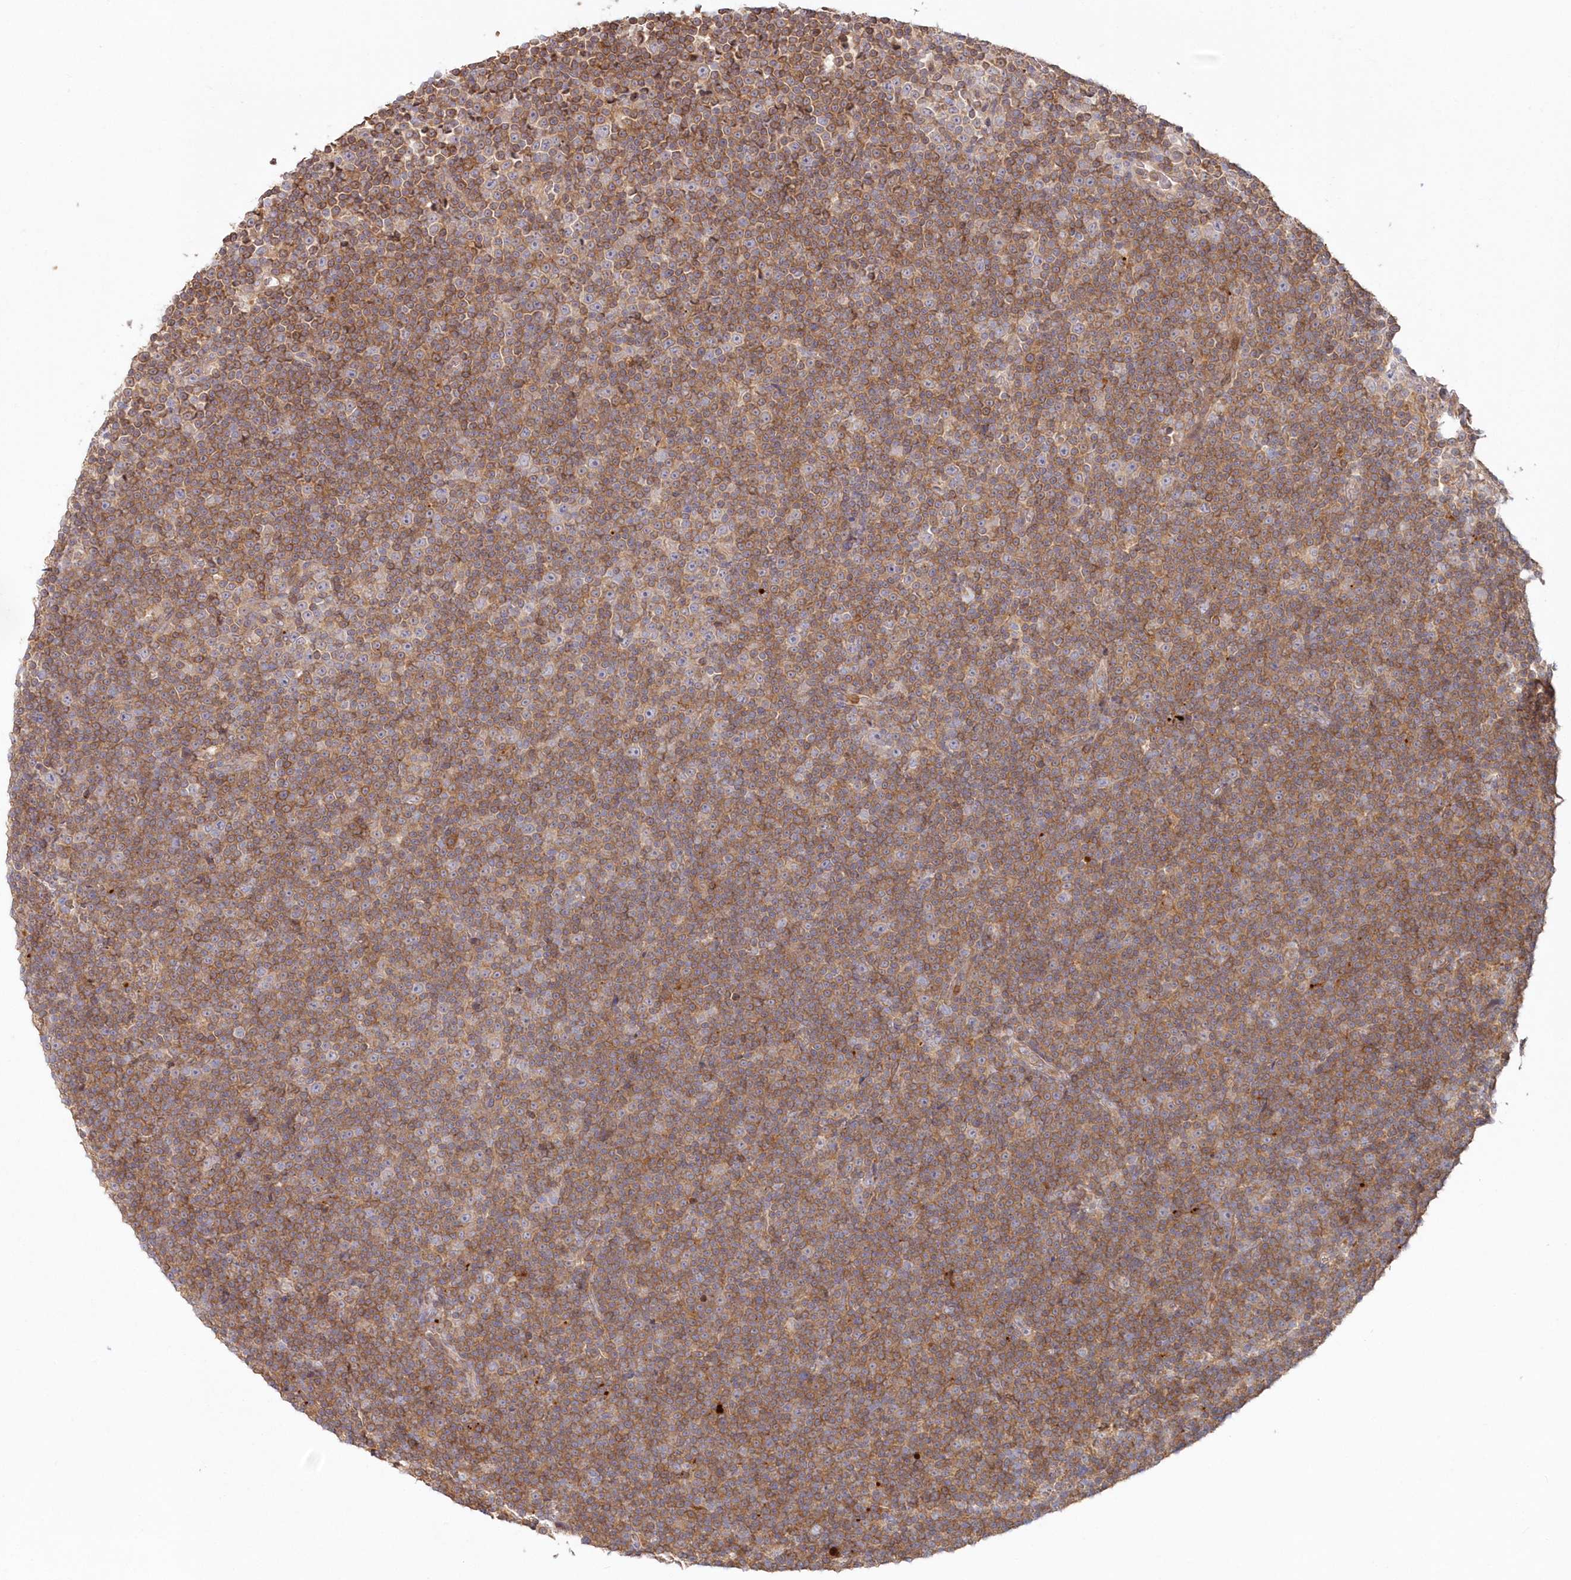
{"staining": {"intensity": "moderate", "quantity": "25%-75%", "location": "cytoplasmic/membranous"}, "tissue": "lymphoma", "cell_type": "Tumor cells", "image_type": "cancer", "snomed": [{"axis": "morphology", "description": "Malignant lymphoma, non-Hodgkin's type, Low grade"}, {"axis": "topography", "description": "Lymph node"}], "caption": "A brown stain shows moderate cytoplasmic/membranous positivity of a protein in human malignant lymphoma, non-Hodgkin's type (low-grade) tumor cells. The protein of interest is shown in brown color, while the nuclei are stained blue.", "gene": "GBE1", "patient": {"sex": "female", "age": 67}}